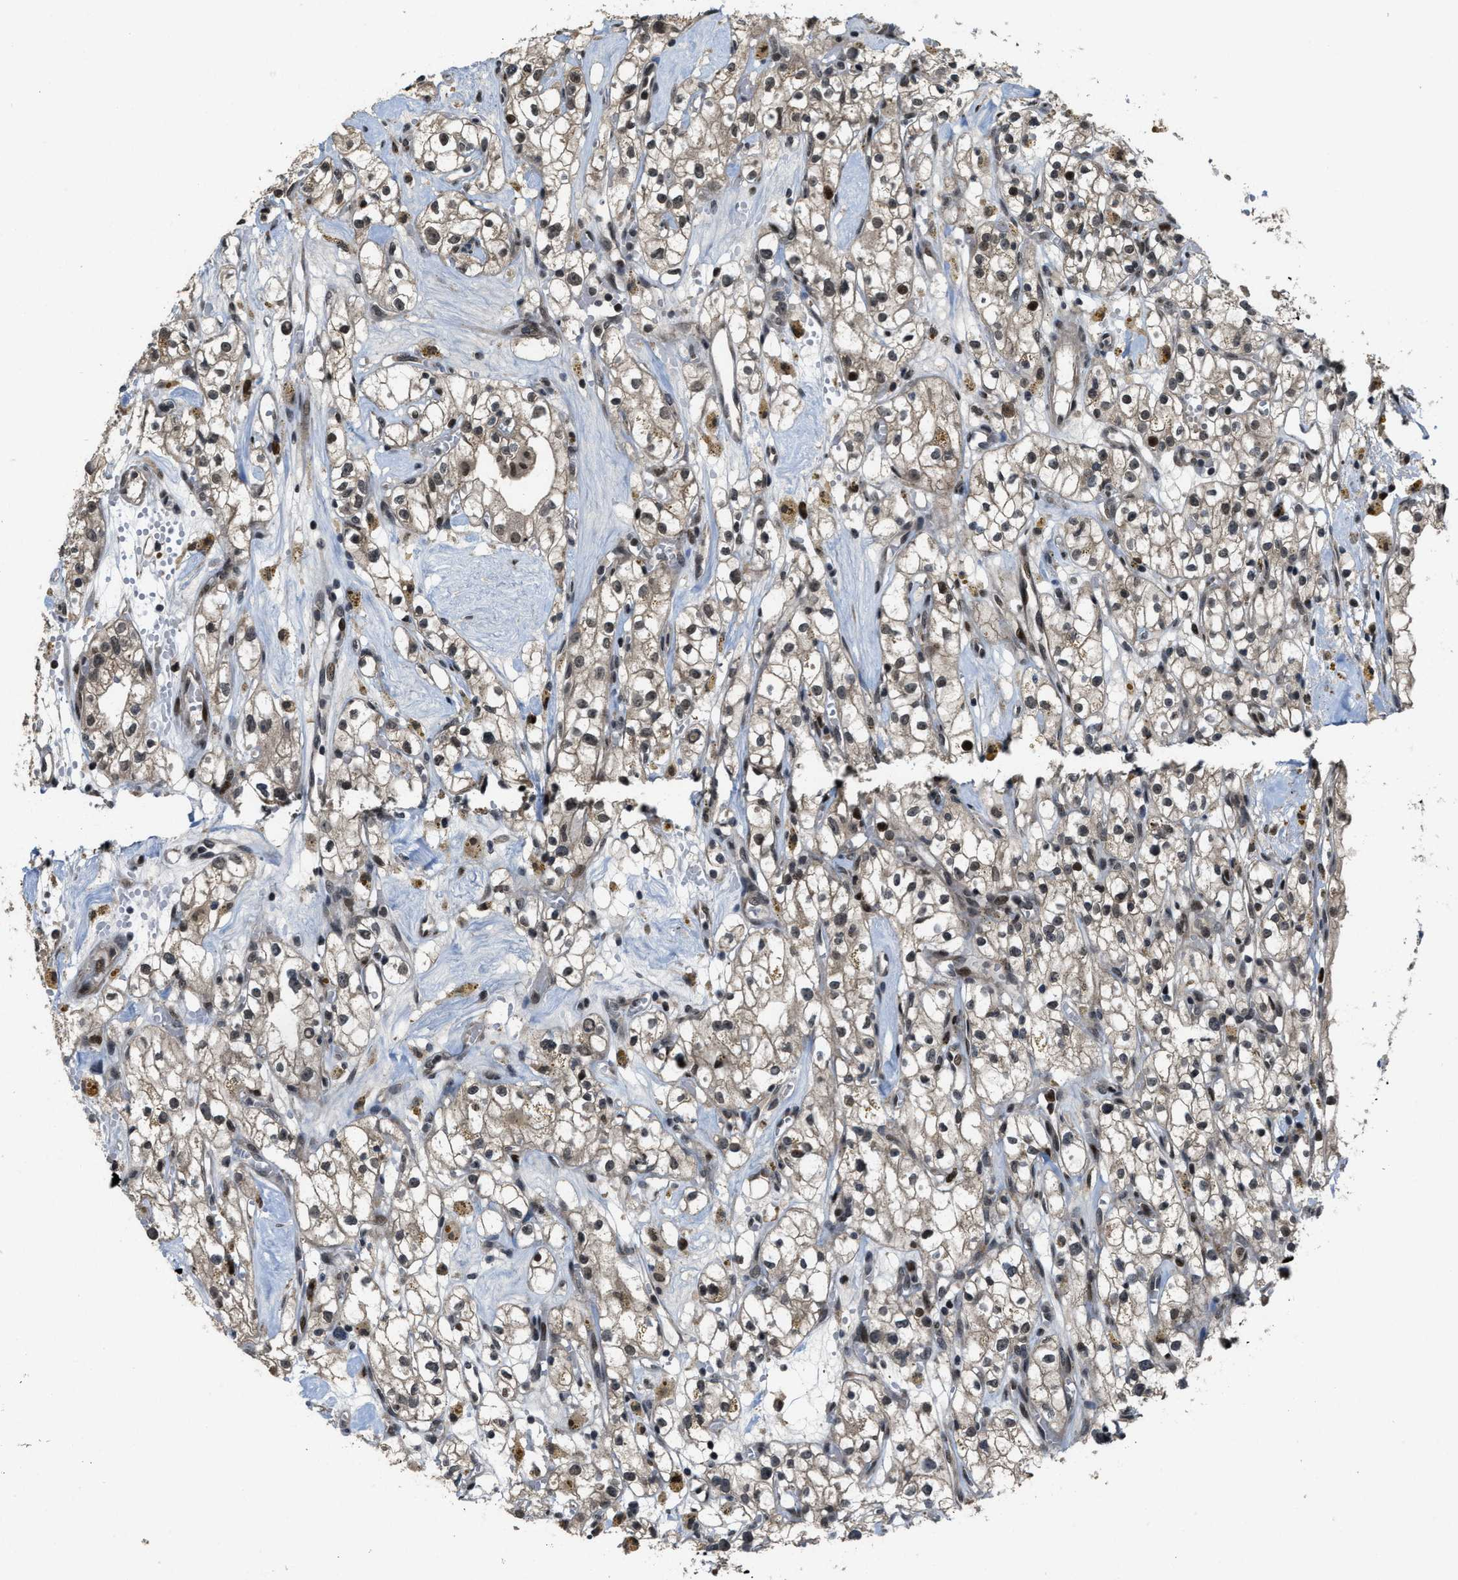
{"staining": {"intensity": "moderate", "quantity": "25%-75%", "location": "nuclear"}, "tissue": "renal cancer", "cell_type": "Tumor cells", "image_type": "cancer", "snomed": [{"axis": "morphology", "description": "Adenocarcinoma, NOS"}, {"axis": "topography", "description": "Kidney"}], "caption": "Immunohistochemistry (IHC) staining of renal cancer (adenocarcinoma), which displays medium levels of moderate nuclear staining in approximately 25%-75% of tumor cells indicating moderate nuclear protein positivity. The staining was performed using DAB (3,3'-diaminobenzidine) (brown) for protein detection and nuclei were counterstained in hematoxylin (blue).", "gene": "SERTAD2", "patient": {"sex": "male", "age": 56}}